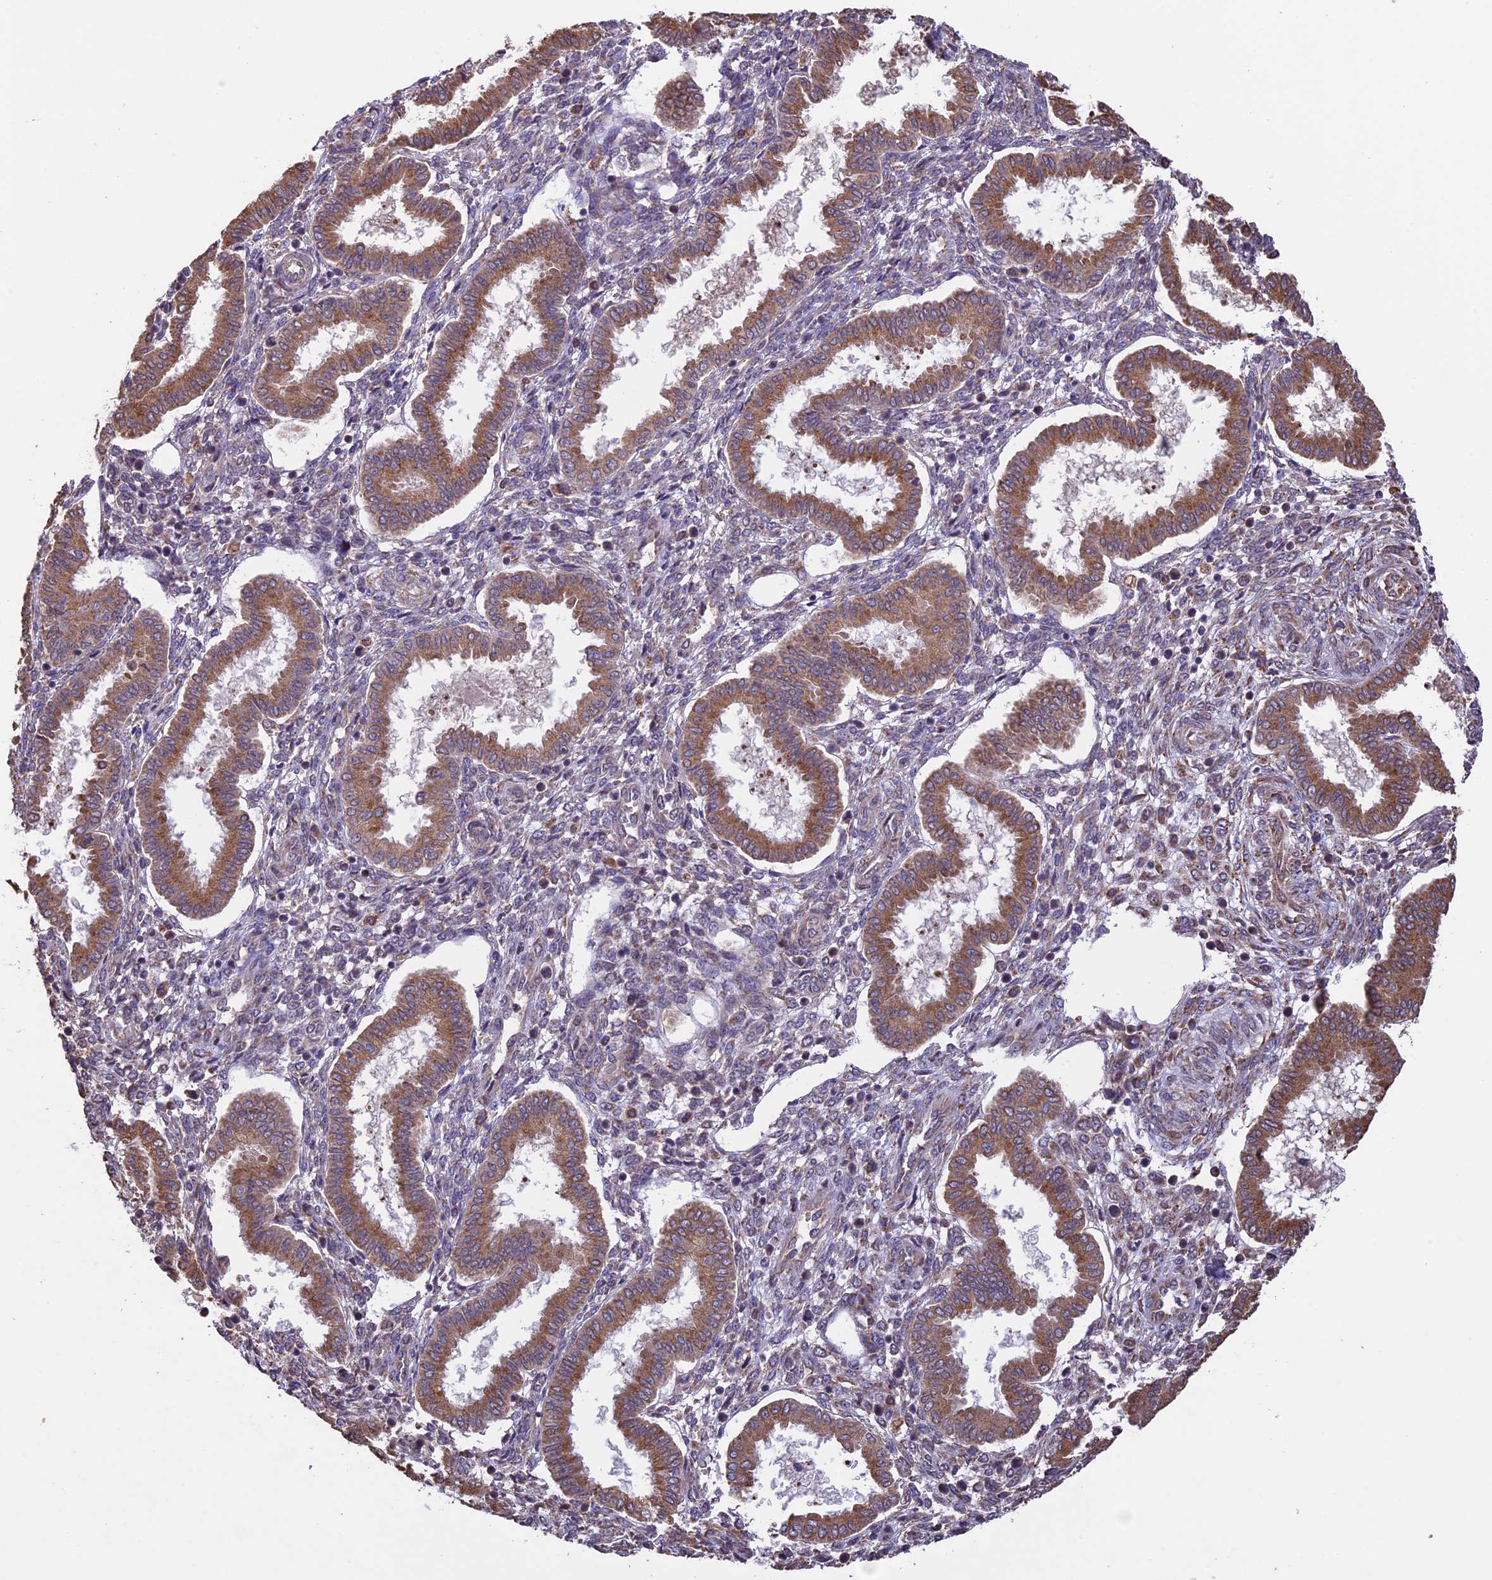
{"staining": {"intensity": "weak", "quantity": "<25%", "location": "cytoplasmic/membranous"}, "tissue": "endometrium", "cell_type": "Cells in endometrial stroma", "image_type": "normal", "snomed": [{"axis": "morphology", "description": "Normal tissue, NOS"}, {"axis": "topography", "description": "Endometrium"}], "caption": "Cells in endometrial stroma show no significant protein positivity in normal endometrium.", "gene": "DMRTA2", "patient": {"sex": "female", "age": 24}}